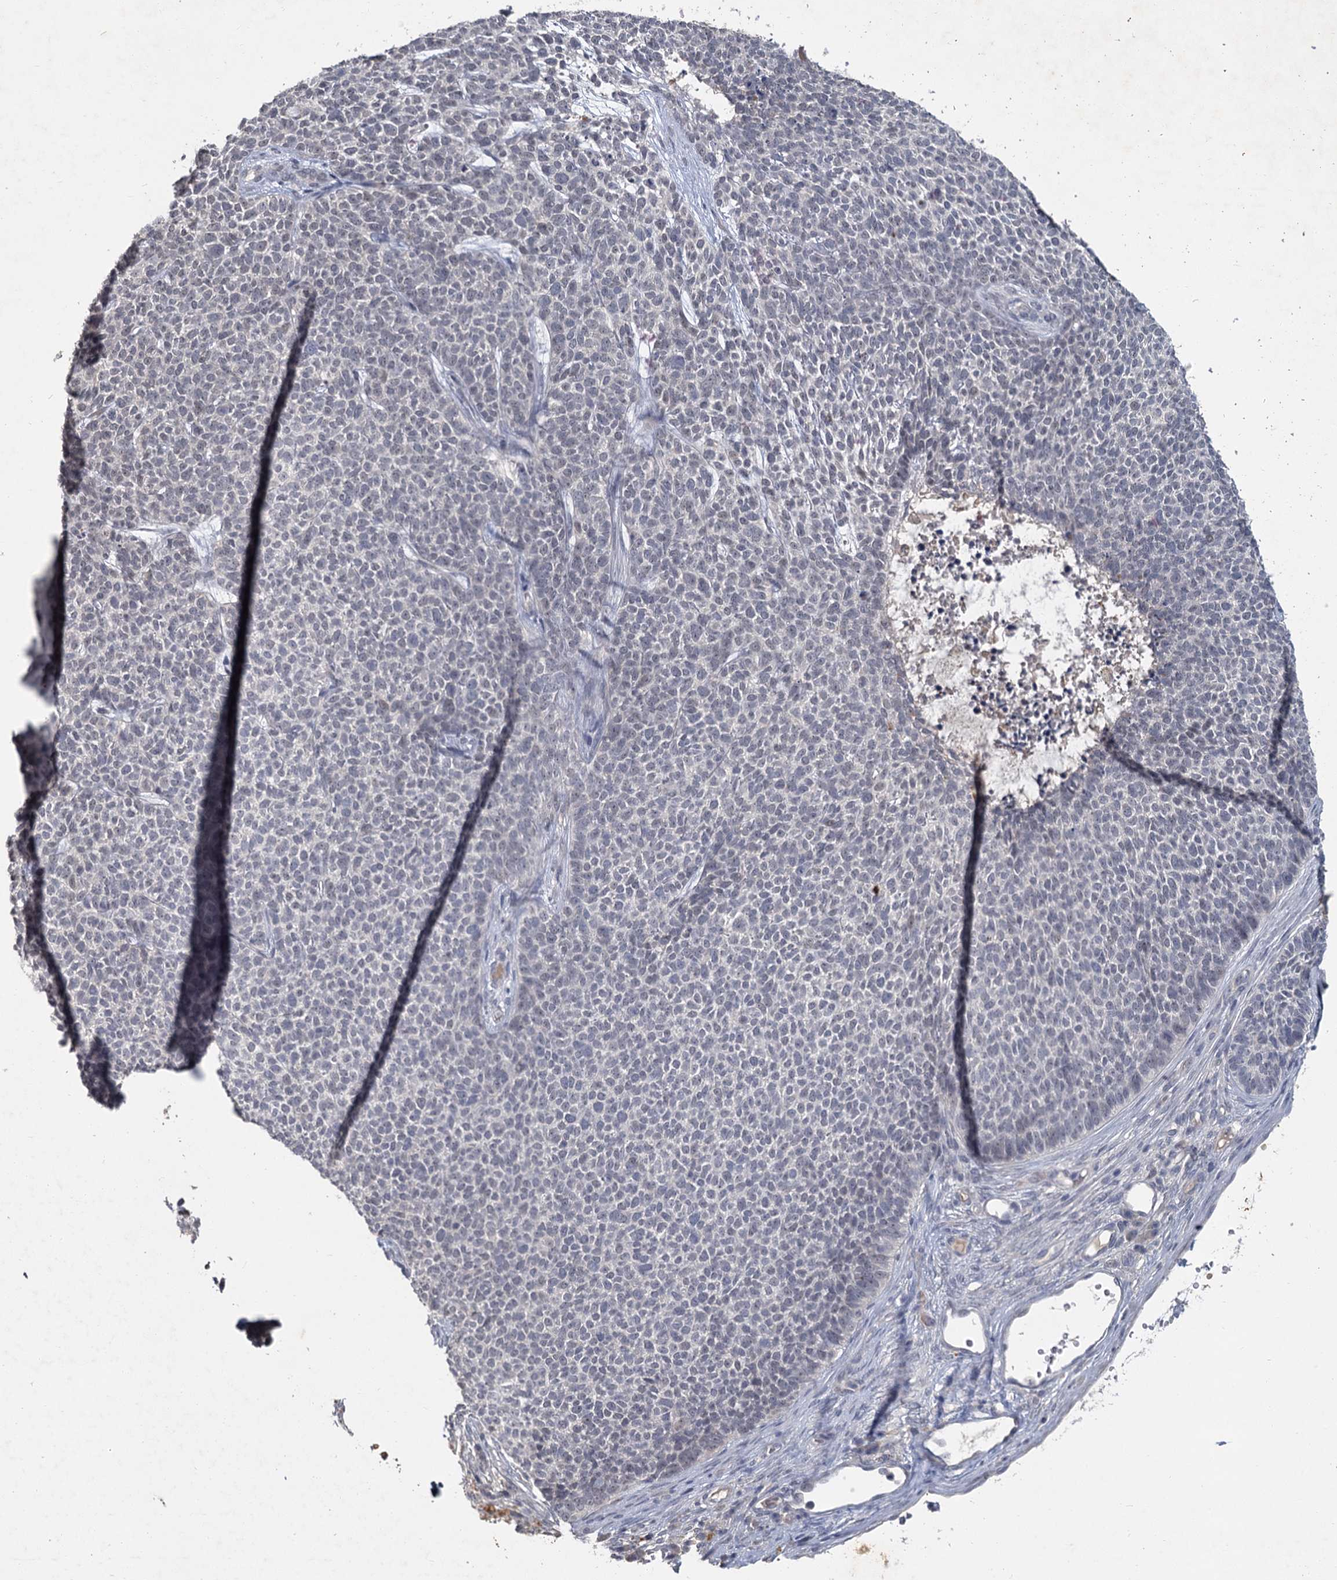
{"staining": {"intensity": "negative", "quantity": "none", "location": "none"}, "tissue": "skin cancer", "cell_type": "Tumor cells", "image_type": "cancer", "snomed": [{"axis": "morphology", "description": "Basal cell carcinoma"}, {"axis": "topography", "description": "Skin"}], "caption": "The immunohistochemistry (IHC) photomicrograph has no significant expression in tumor cells of basal cell carcinoma (skin) tissue.", "gene": "MUCL1", "patient": {"sex": "female", "age": 84}}